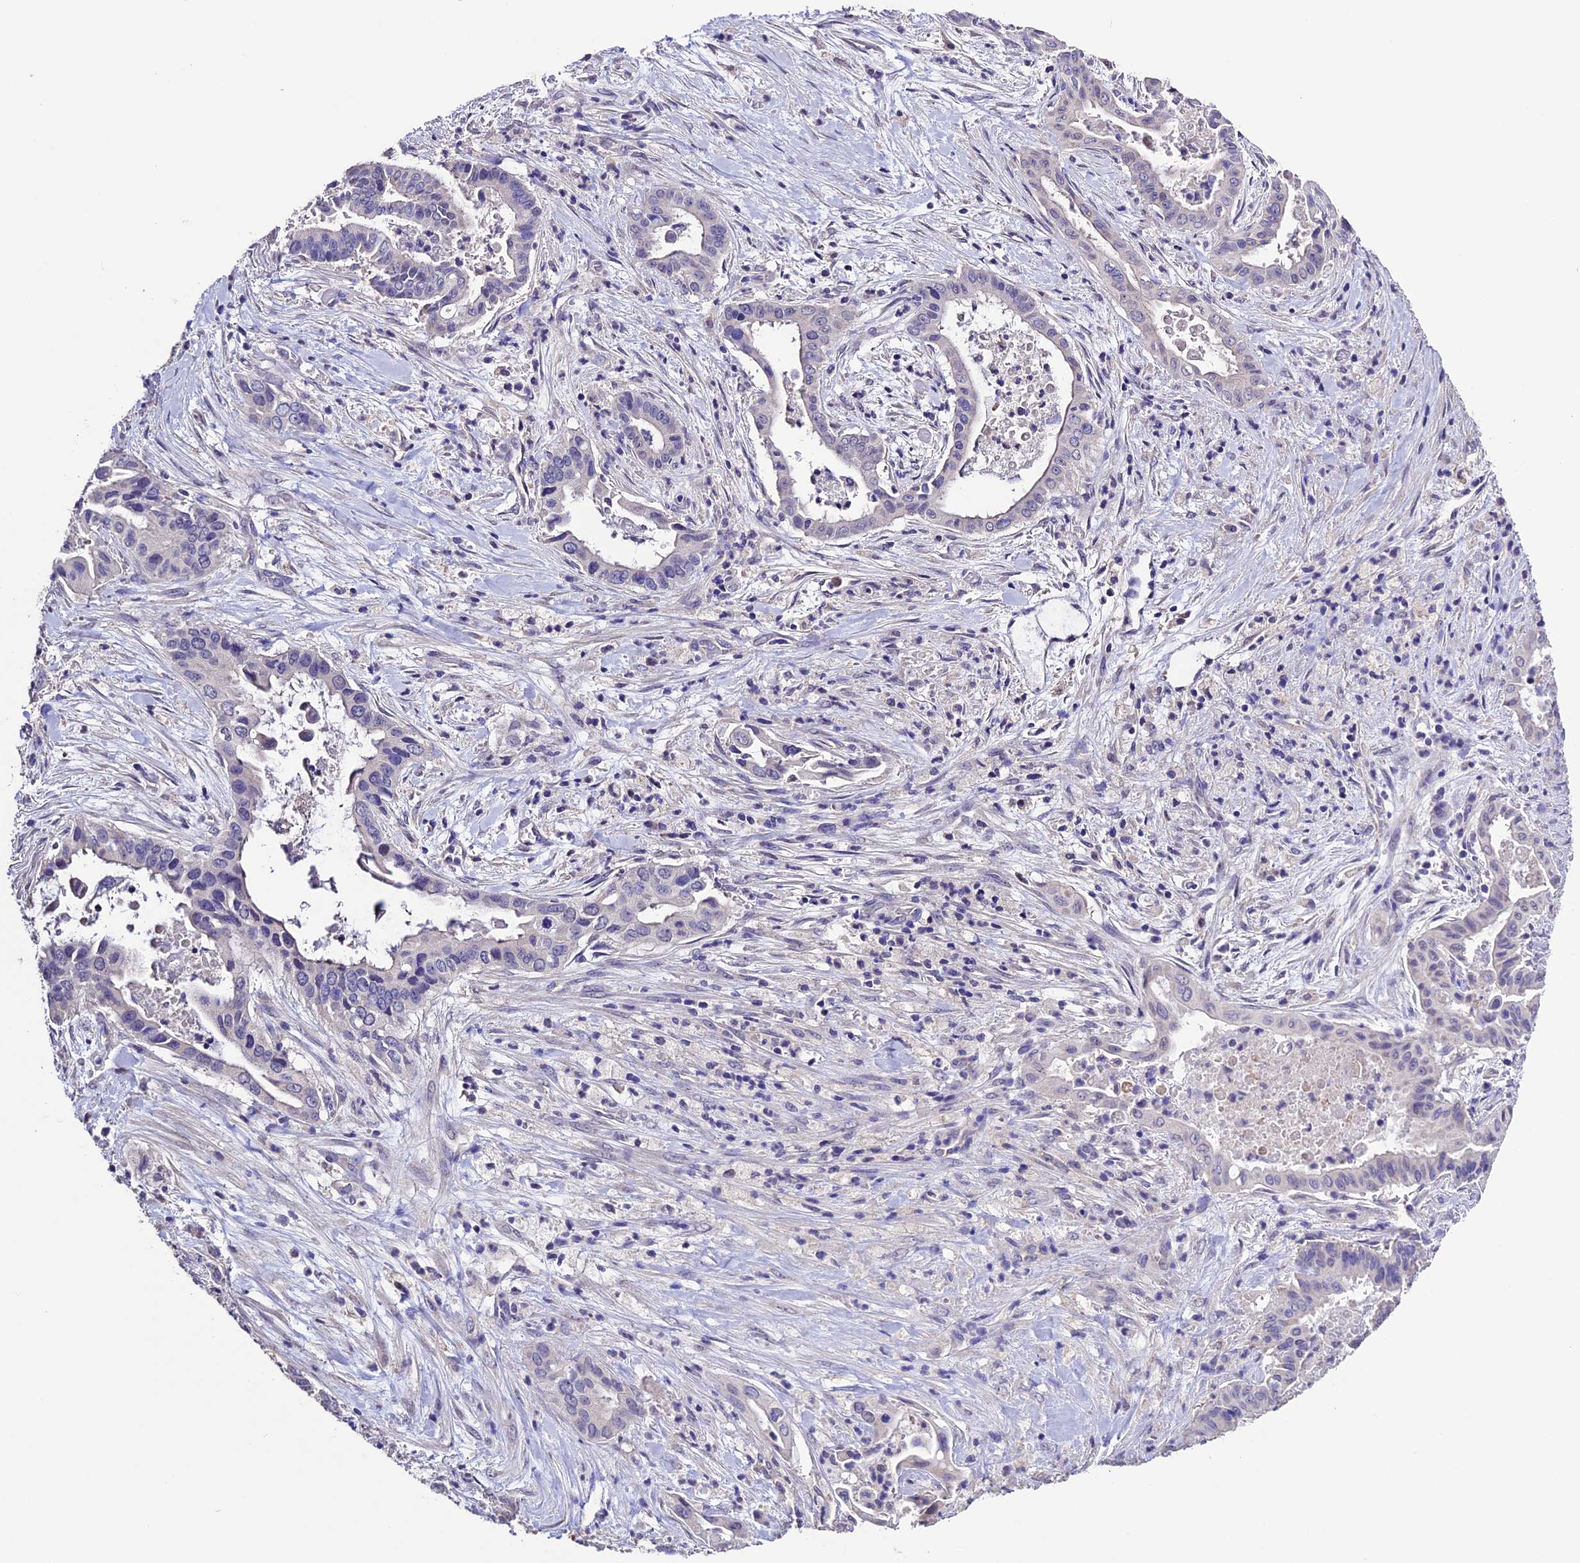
{"staining": {"intensity": "negative", "quantity": "none", "location": "none"}, "tissue": "pancreatic cancer", "cell_type": "Tumor cells", "image_type": "cancer", "snomed": [{"axis": "morphology", "description": "Adenocarcinoma, NOS"}, {"axis": "topography", "description": "Pancreas"}], "caption": "IHC image of pancreatic cancer (adenocarcinoma) stained for a protein (brown), which exhibits no expression in tumor cells.", "gene": "DIS3L", "patient": {"sex": "female", "age": 77}}